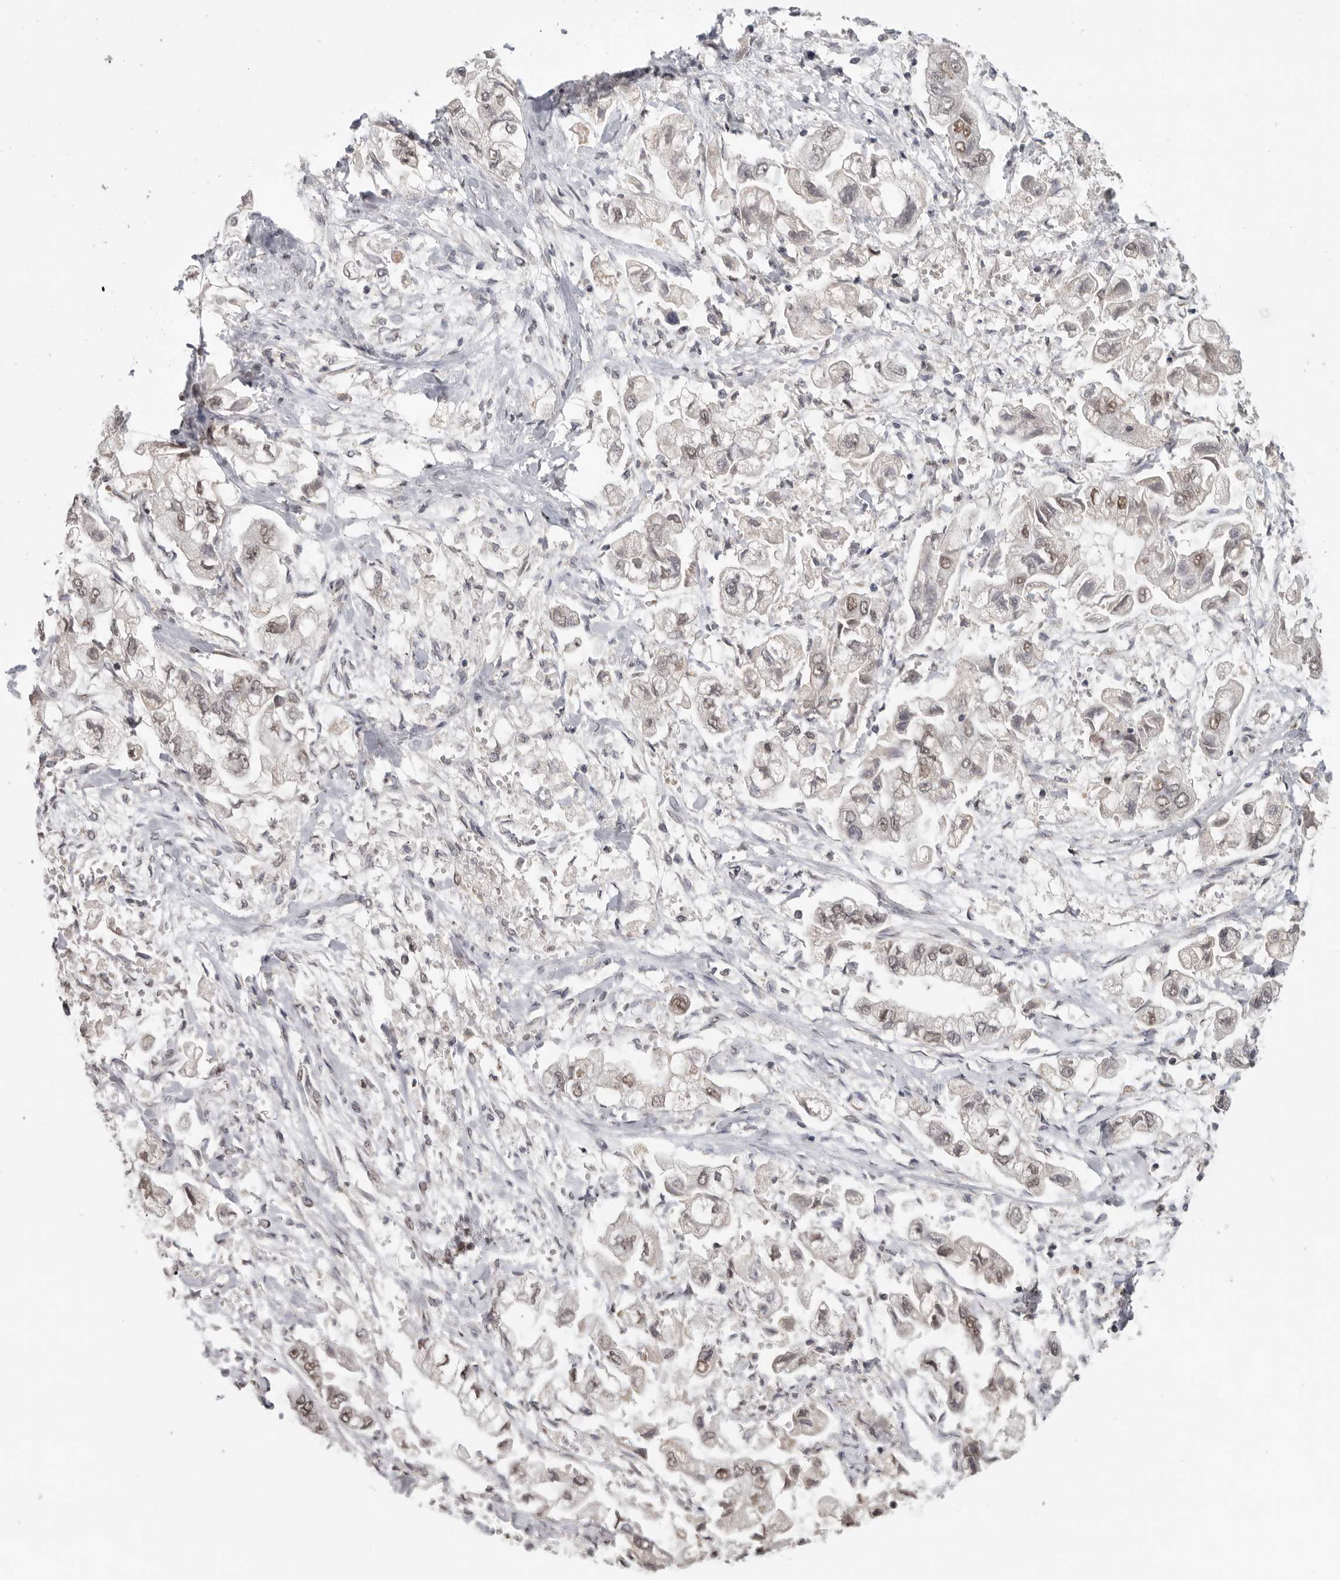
{"staining": {"intensity": "weak", "quantity": "25%-75%", "location": "nuclear"}, "tissue": "stomach cancer", "cell_type": "Tumor cells", "image_type": "cancer", "snomed": [{"axis": "morphology", "description": "Normal tissue, NOS"}, {"axis": "morphology", "description": "Adenocarcinoma, NOS"}, {"axis": "topography", "description": "Stomach"}], "caption": "Protein analysis of stomach cancer (adenocarcinoma) tissue exhibits weak nuclear expression in approximately 25%-75% of tumor cells. The staining was performed using DAB (3,3'-diaminobenzidine), with brown indicating positive protein expression. Nuclei are stained blue with hematoxylin.", "gene": "PPP1R10", "patient": {"sex": "male", "age": 62}}